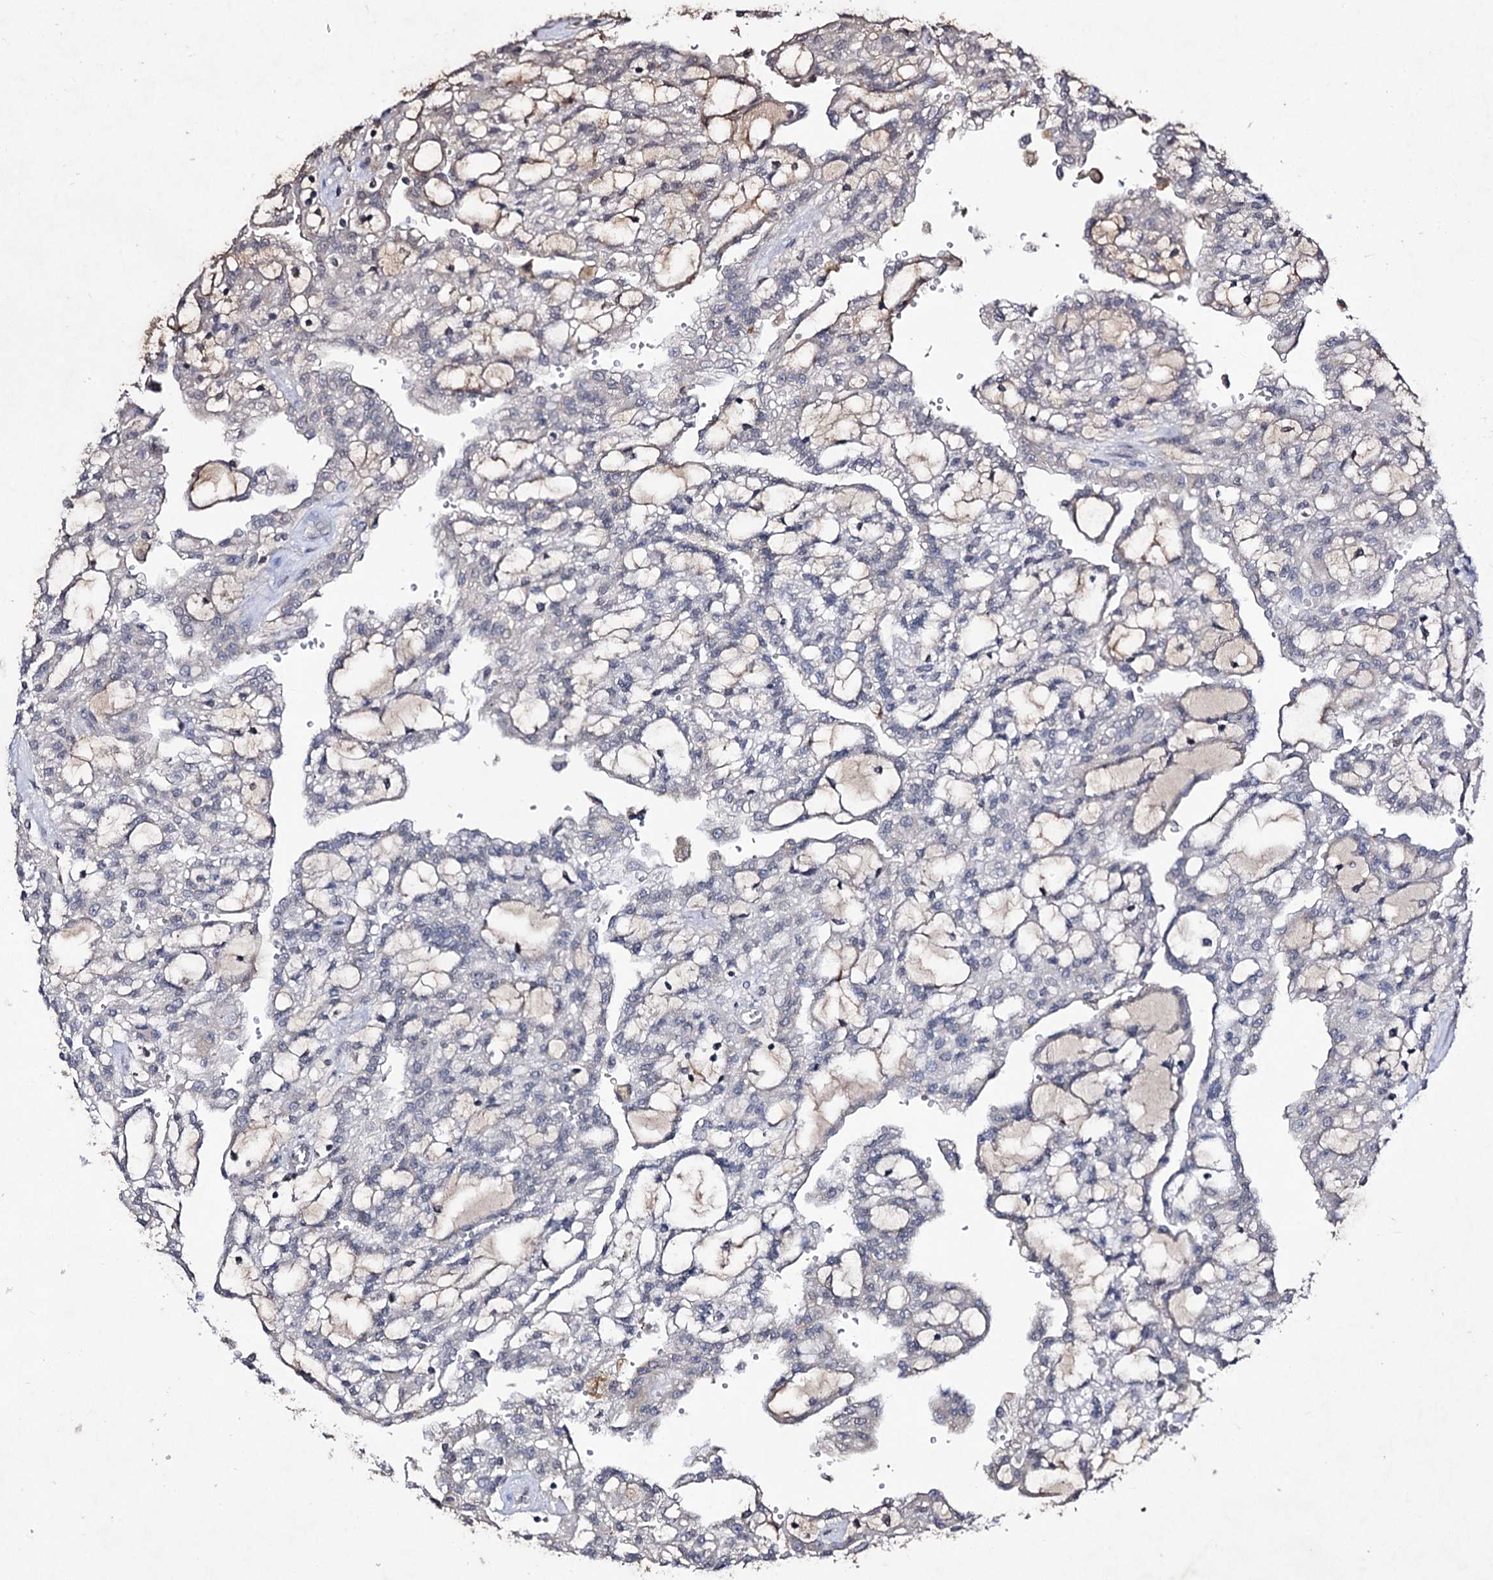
{"staining": {"intensity": "negative", "quantity": "none", "location": "none"}, "tissue": "renal cancer", "cell_type": "Tumor cells", "image_type": "cancer", "snomed": [{"axis": "morphology", "description": "Adenocarcinoma, NOS"}, {"axis": "topography", "description": "Kidney"}], "caption": "Tumor cells show no significant positivity in renal cancer.", "gene": "PLIN1", "patient": {"sex": "male", "age": 63}}